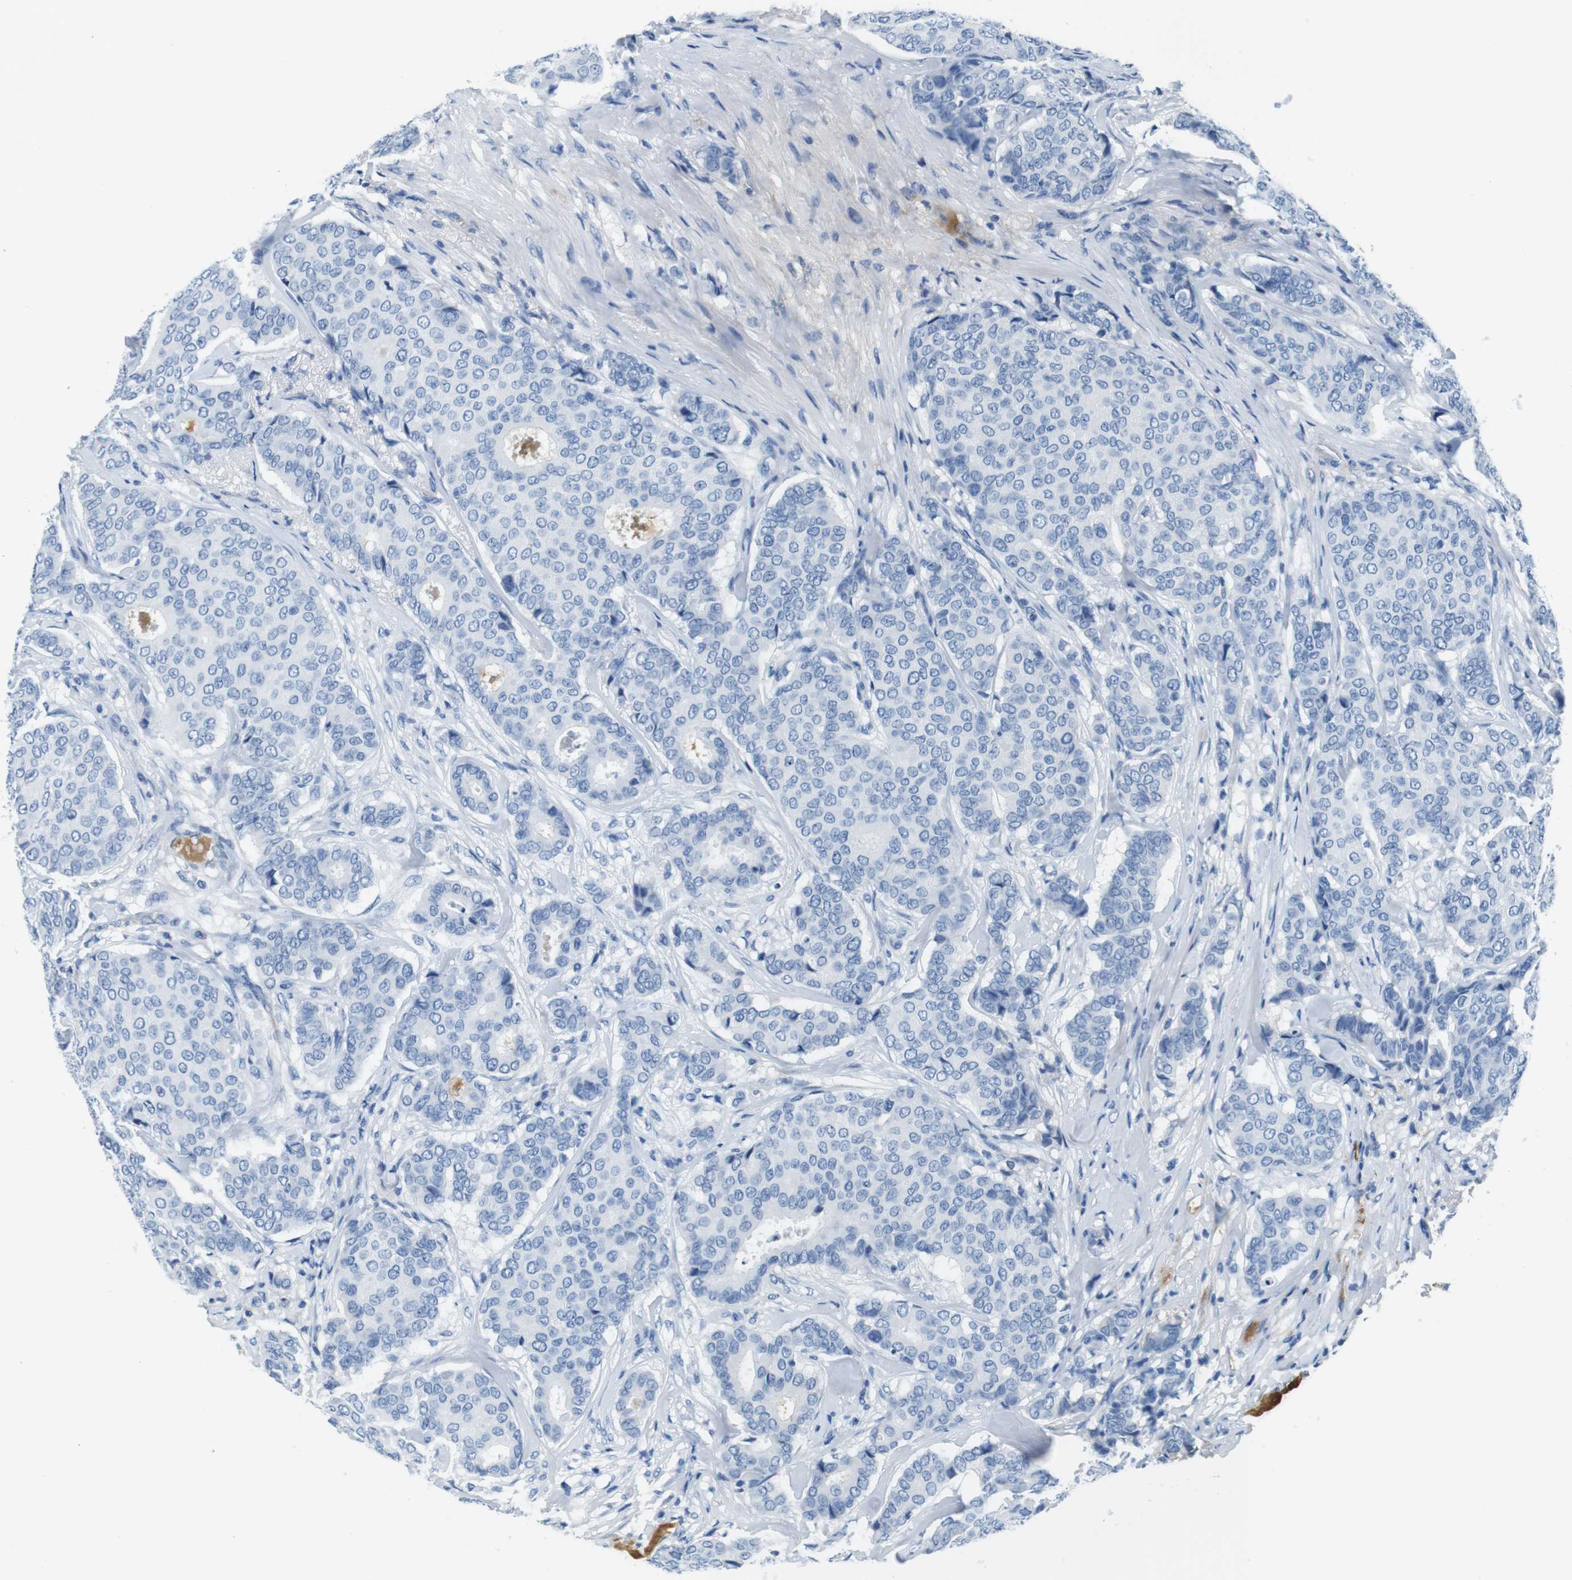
{"staining": {"intensity": "negative", "quantity": "none", "location": "none"}, "tissue": "breast cancer", "cell_type": "Tumor cells", "image_type": "cancer", "snomed": [{"axis": "morphology", "description": "Duct carcinoma"}, {"axis": "topography", "description": "Breast"}], "caption": "DAB (3,3'-diaminobenzidine) immunohistochemical staining of human breast cancer (invasive ductal carcinoma) reveals no significant staining in tumor cells. Nuclei are stained in blue.", "gene": "IGKC", "patient": {"sex": "female", "age": 75}}